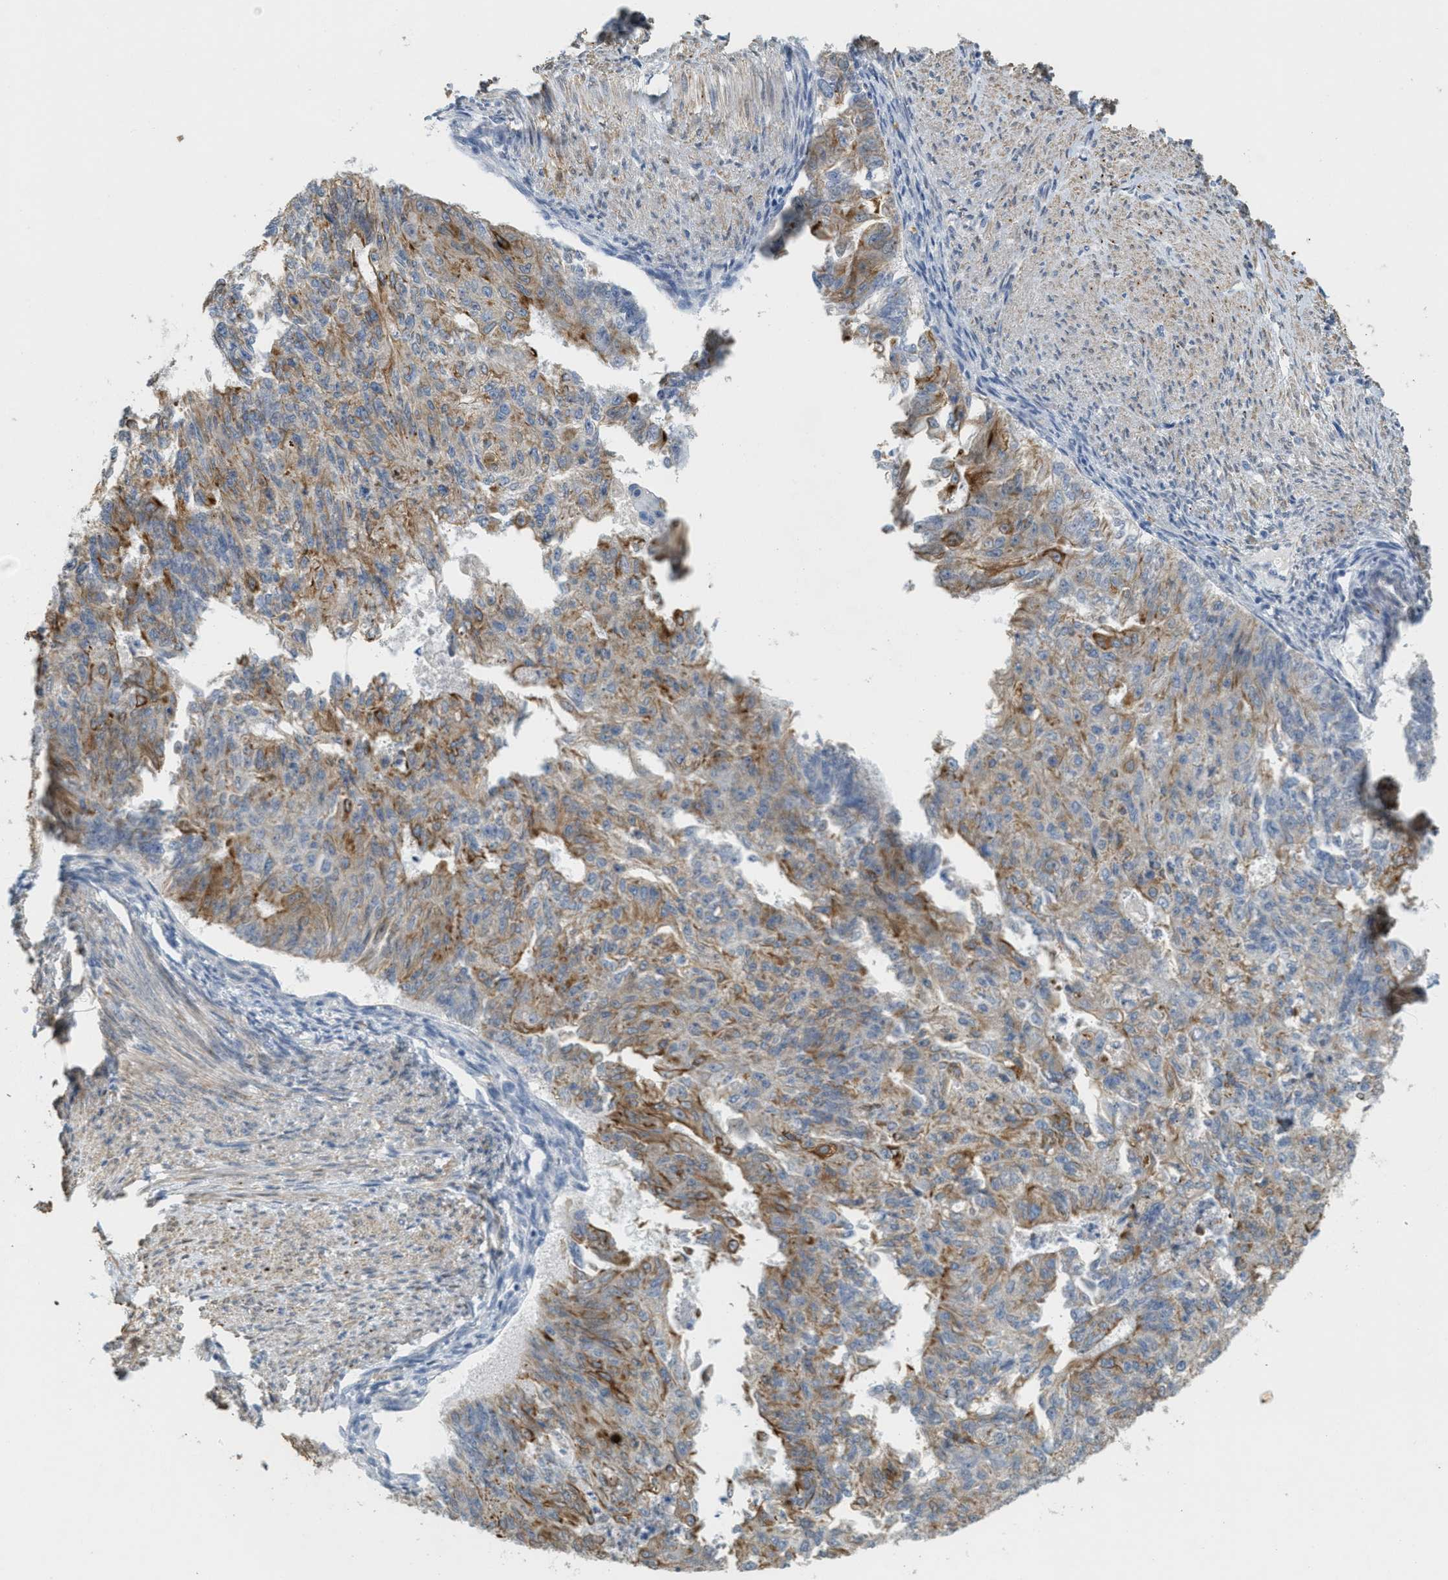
{"staining": {"intensity": "moderate", "quantity": "25%-75%", "location": "cytoplasmic/membranous"}, "tissue": "endometrial cancer", "cell_type": "Tumor cells", "image_type": "cancer", "snomed": [{"axis": "morphology", "description": "Adenocarcinoma, NOS"}, {"axis": "topography", "description": "Endometrium"}], "caption": "Immunohistochemical staining of human adenocarcinoma (endometrial) exhibits medium levels of moderate cytoplasmic/membranous protein positivity in approximately 25%-75% of tumor cells.", "gene": "MRS2", "patient": {"sex": "female", "age": 32}}